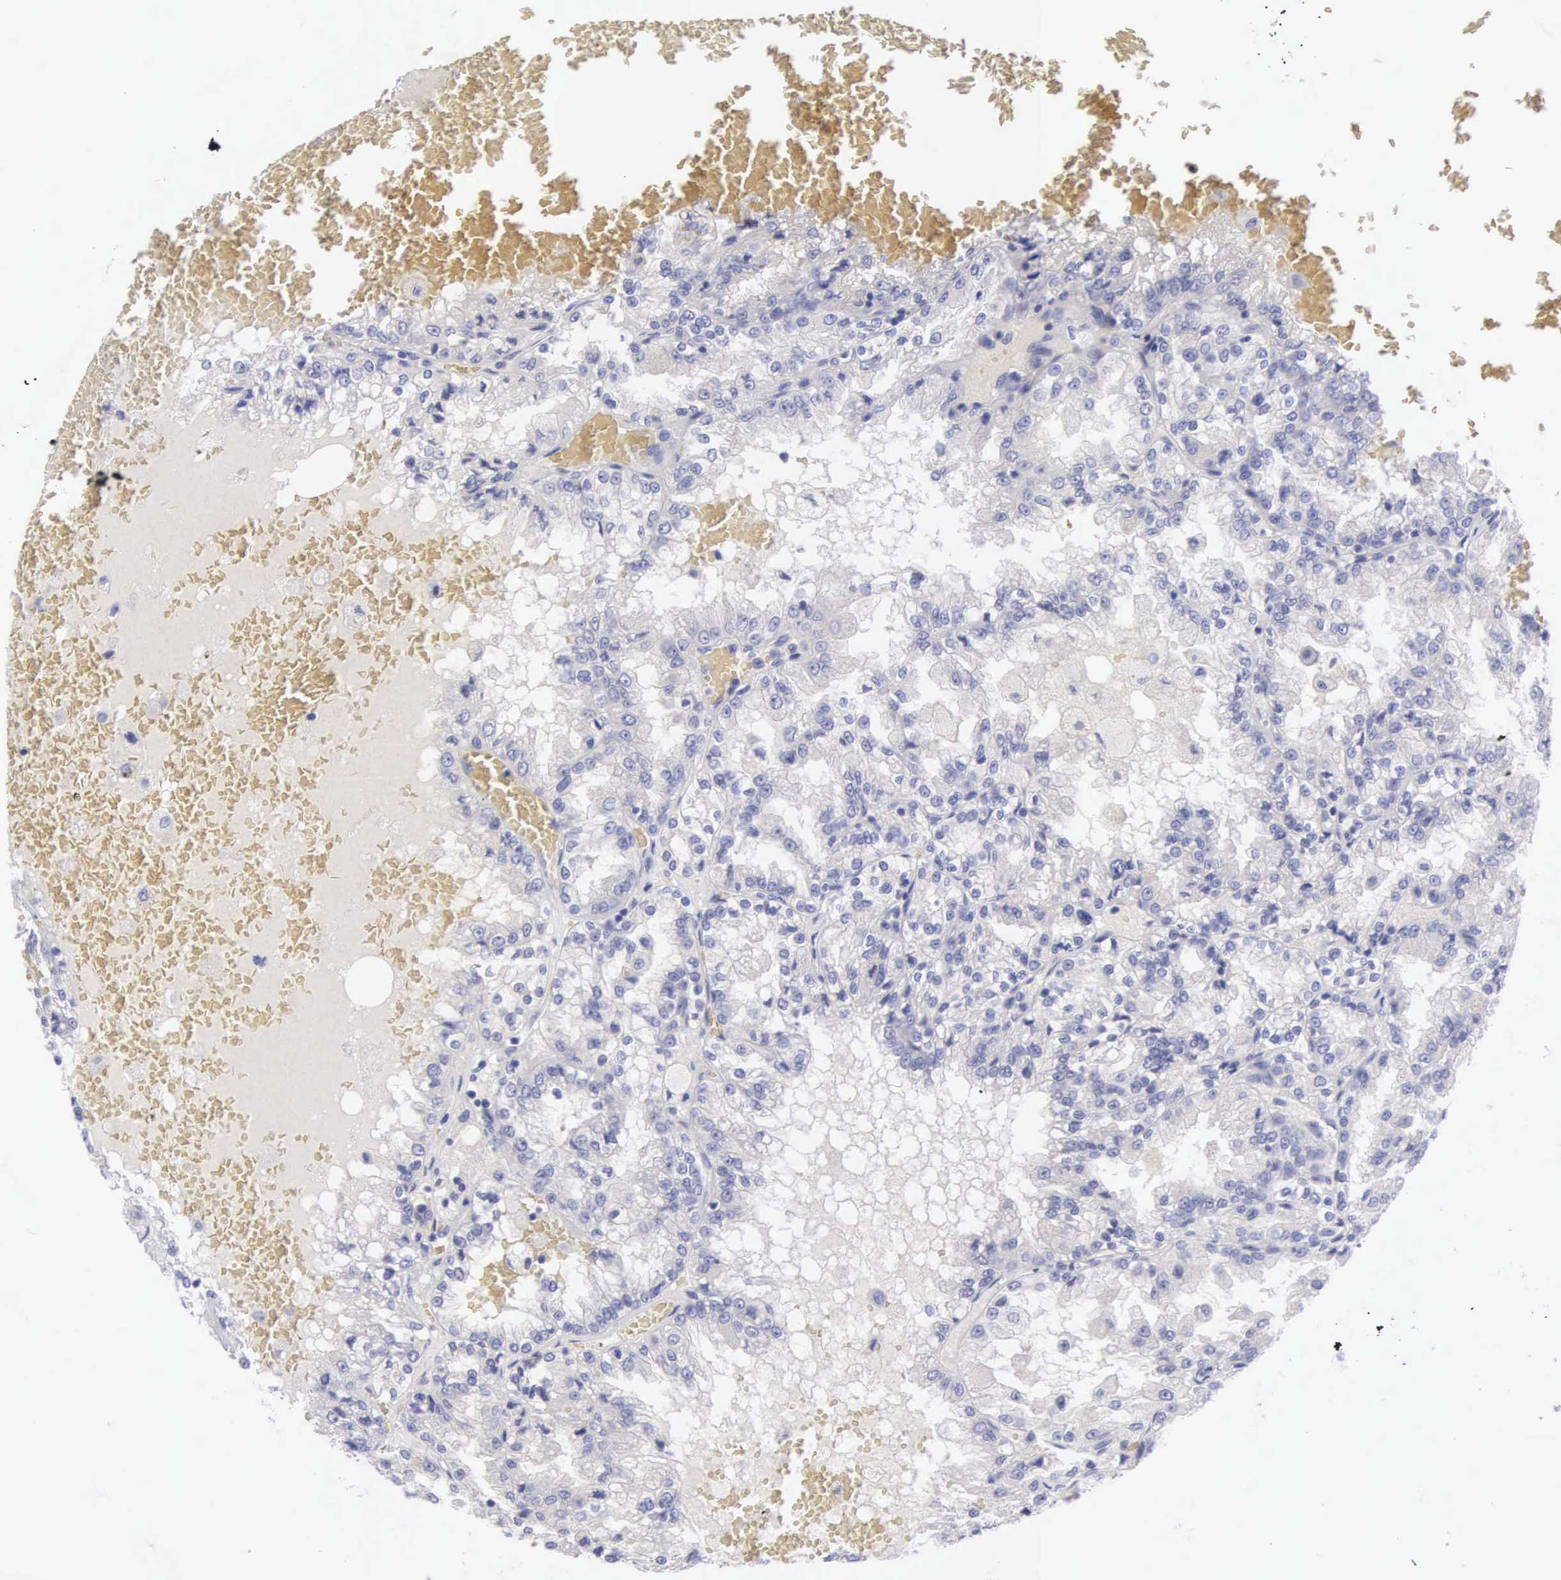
{"staining": {"intensity": "negative", "quantity": "none", "location": "none"}, "tissue": "renal cancer", "cell_type": "Tumor cells", "image_type": "cancer", "snomed": [{"axis": "morphology", "description": "Adenocarcinoma, NOS"}, {"axis": "topography", "description": "Kidney"}], "caption": "Tumor cells show no significant protein positivity in adenocarcinoma (renal). The staining is performed using DAB (3,3'-diaminobenzidine) brown chromogen with nuclei counter-stained in using hematoxylin.", "gene": "SLITRK4", "patient": {"sex": "female", "age": 56}}